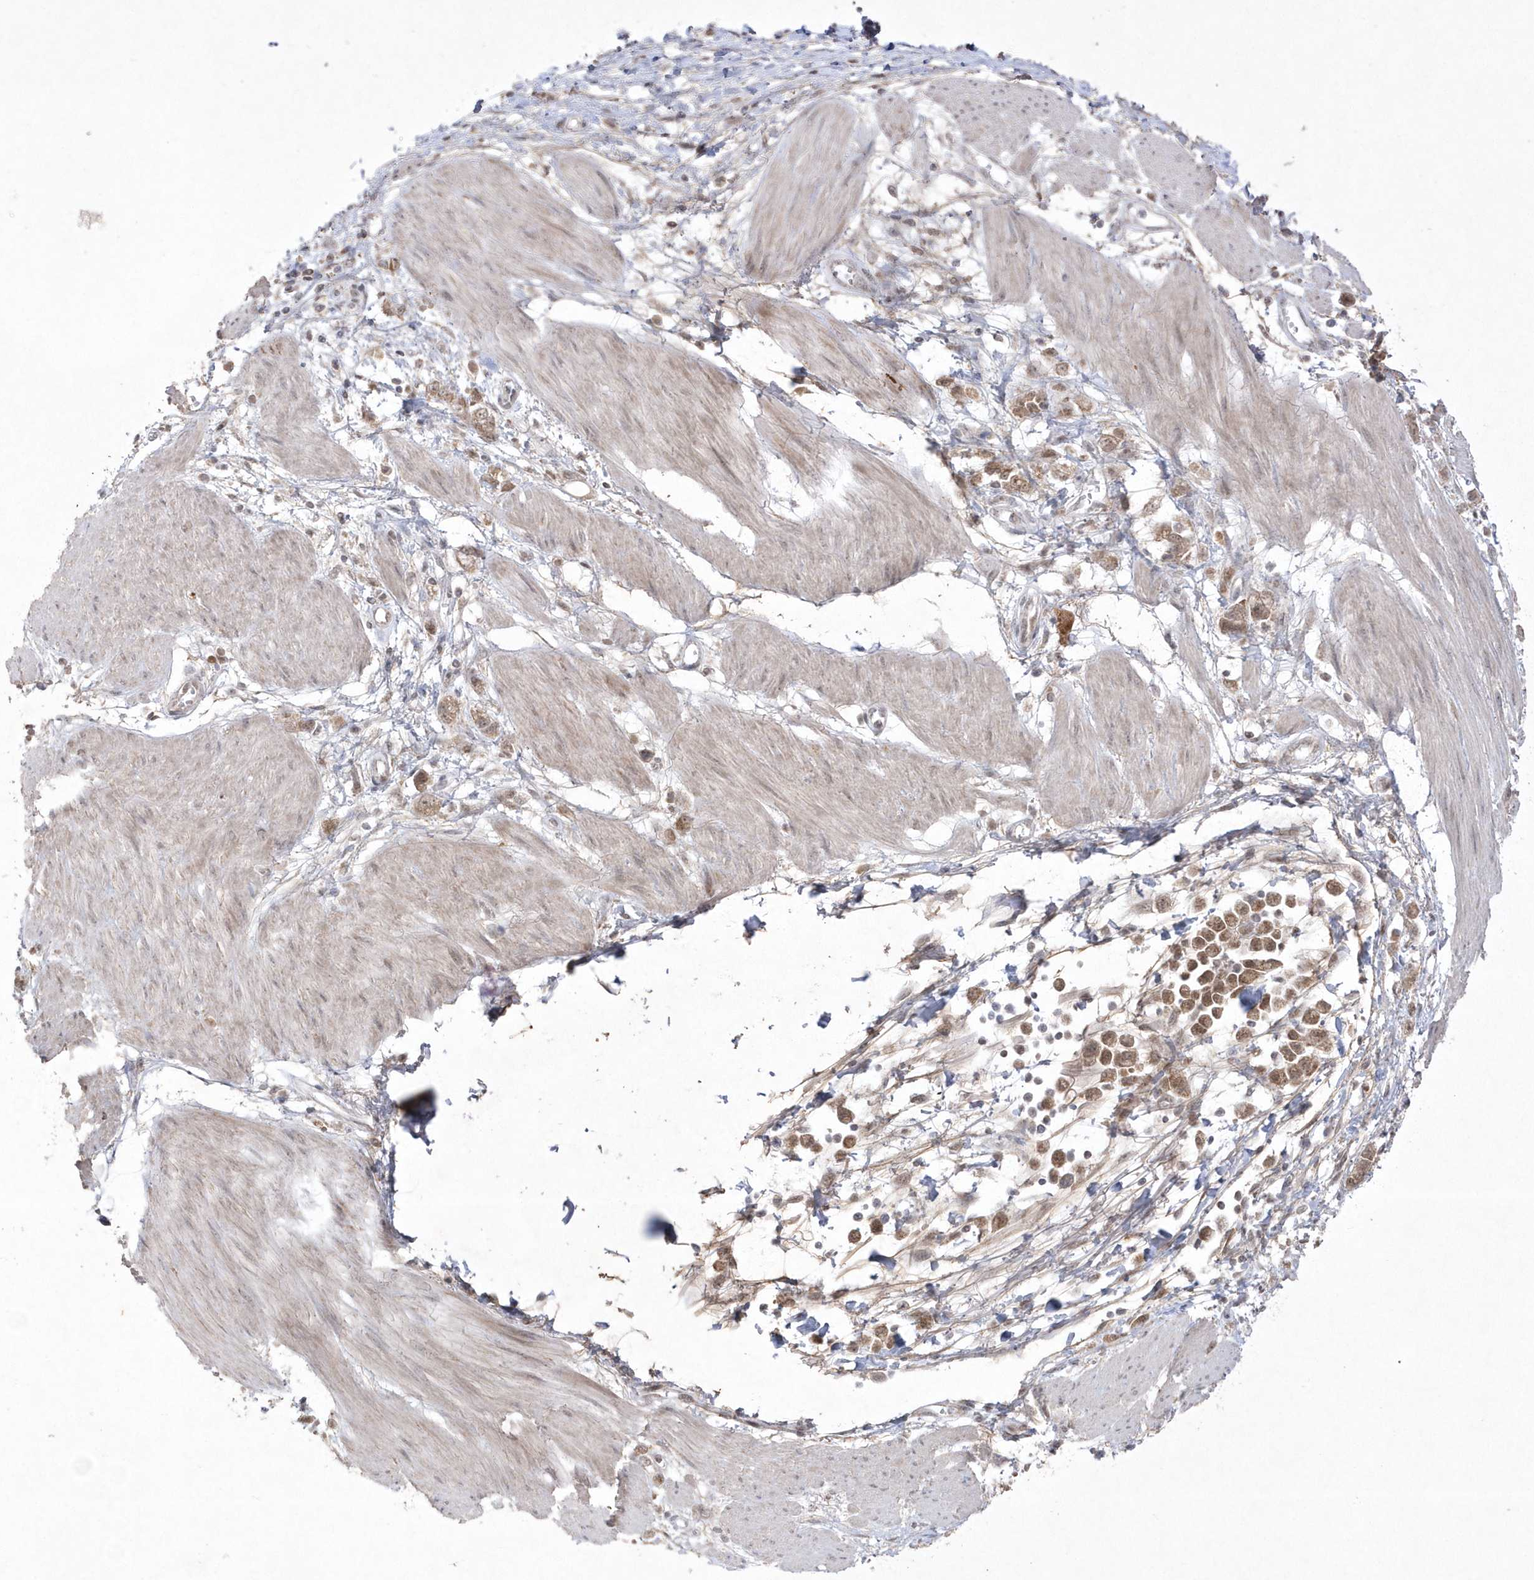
{"staining": {"intensity": "moderate", "quantity": ">75%", "location": "nuclear"}, "tissue": "stomach cancer", "cell_type": "Tumor cells", "image_type": "cancer", "snomed": [{"axis": "morphology", "description": "Adenocarcinoma, NOS"}, {"axis": "topography", "description": "Stomach"}], "caption": "An immunohistochemistry image of neoplastic tissue is shown. Protein staining in brown highlights moderate nuclear positivity in adenocarcinoma (stomach) within tumor cells. (Stains: DAB in brown, nuclei in blue, Microscopy: brightfield microscopy at high magnification).", "gene": "CPSF3", "patient": {"sex": "female", "age": 76}}